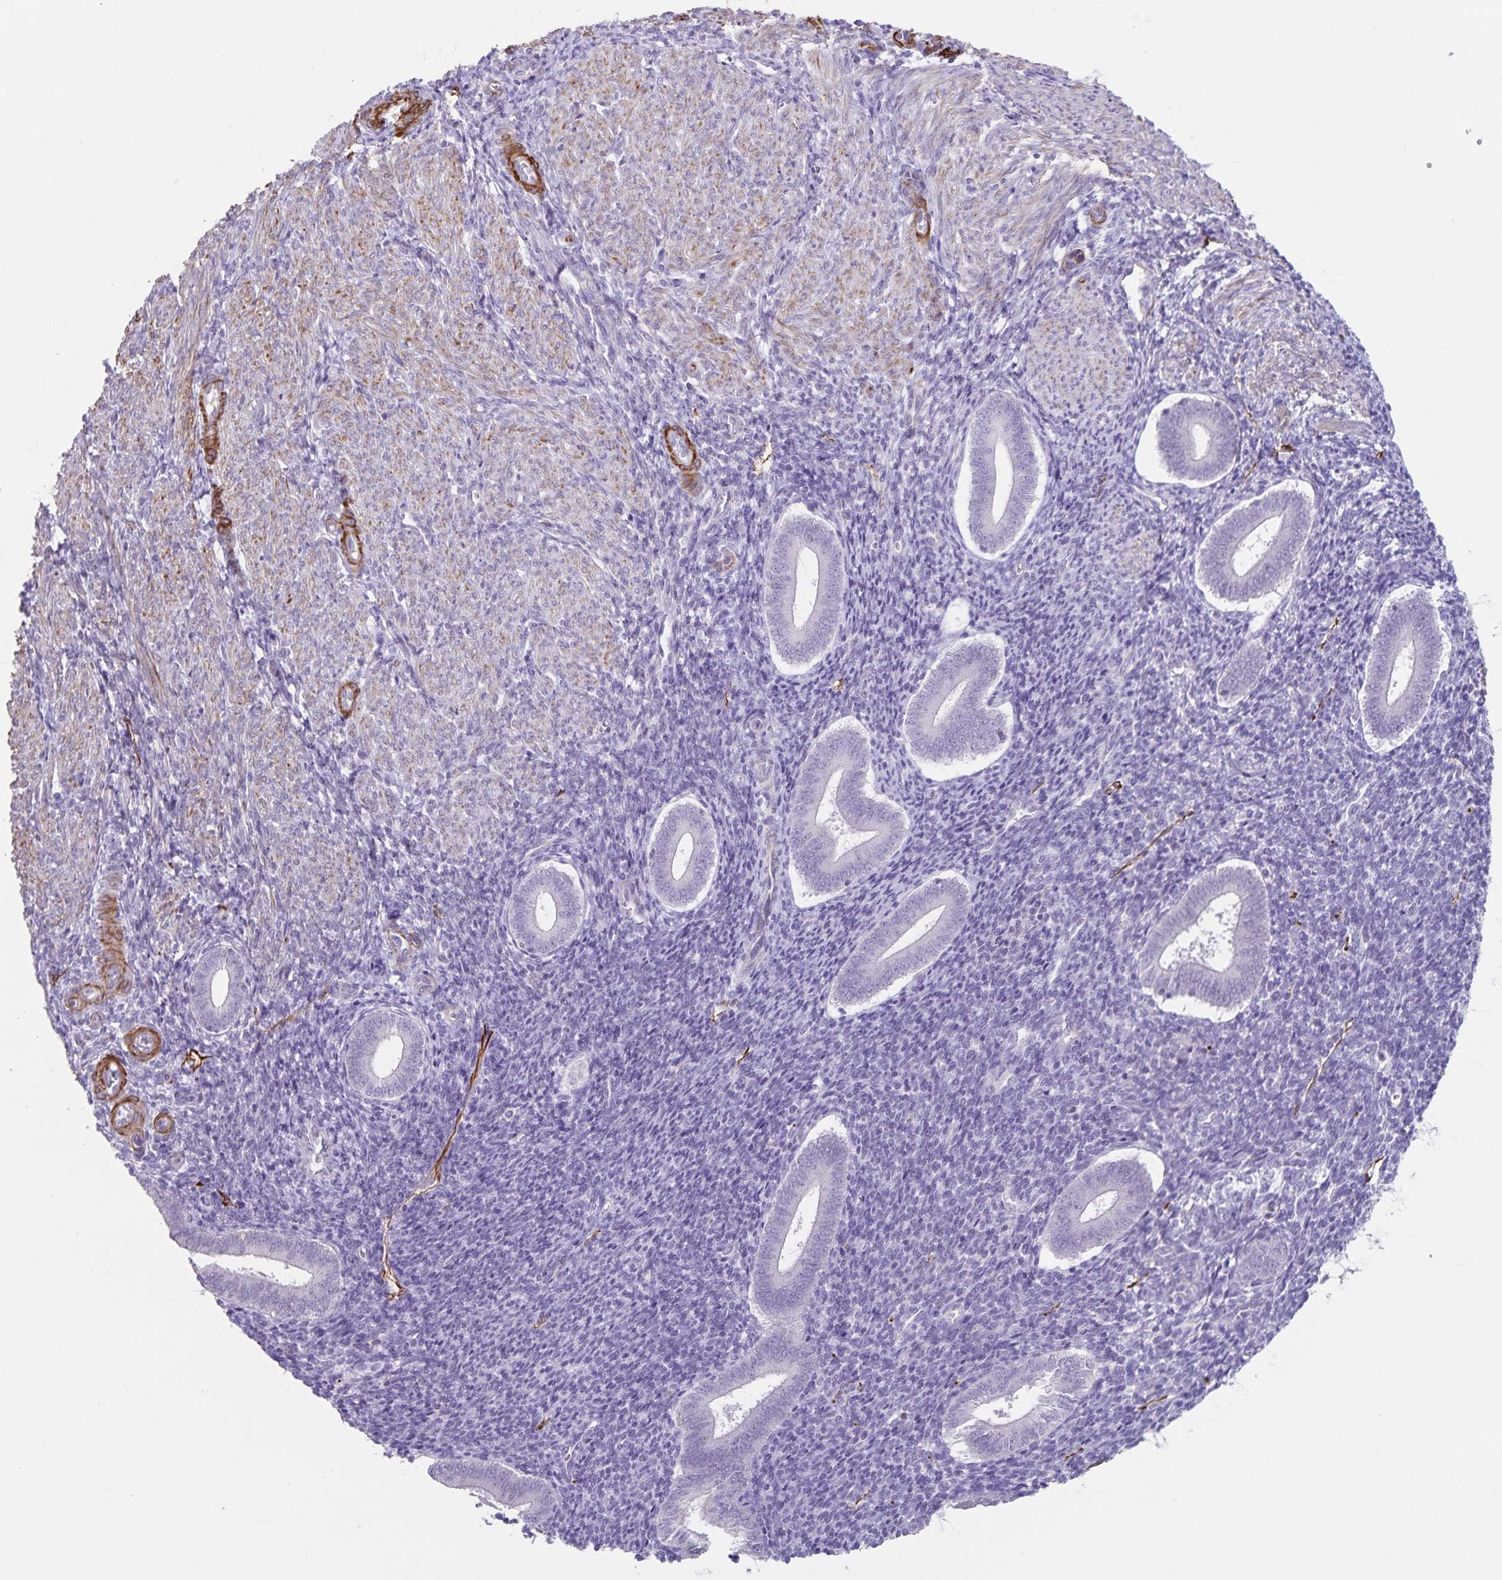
{"staining": {"intensity": "negative", "quantity": "none", "location": "none"}, "tissue": "endometrium", "cell_type": "Cells in endometrial stroma", "image_type": "normal", "snomed": [{"axis": "morphology", "description": "Normal tissue, NOS"}, {"axis": "topography", "description": "Endometrium"}], "caption": "High power microscopy histopathology image of an IHC photomicrograph of normal endometrium, revealing no significant positivity in cells in endometrial stroma.", "gene": "SYNM", "patient": {"sex": "female", "age": 25}}